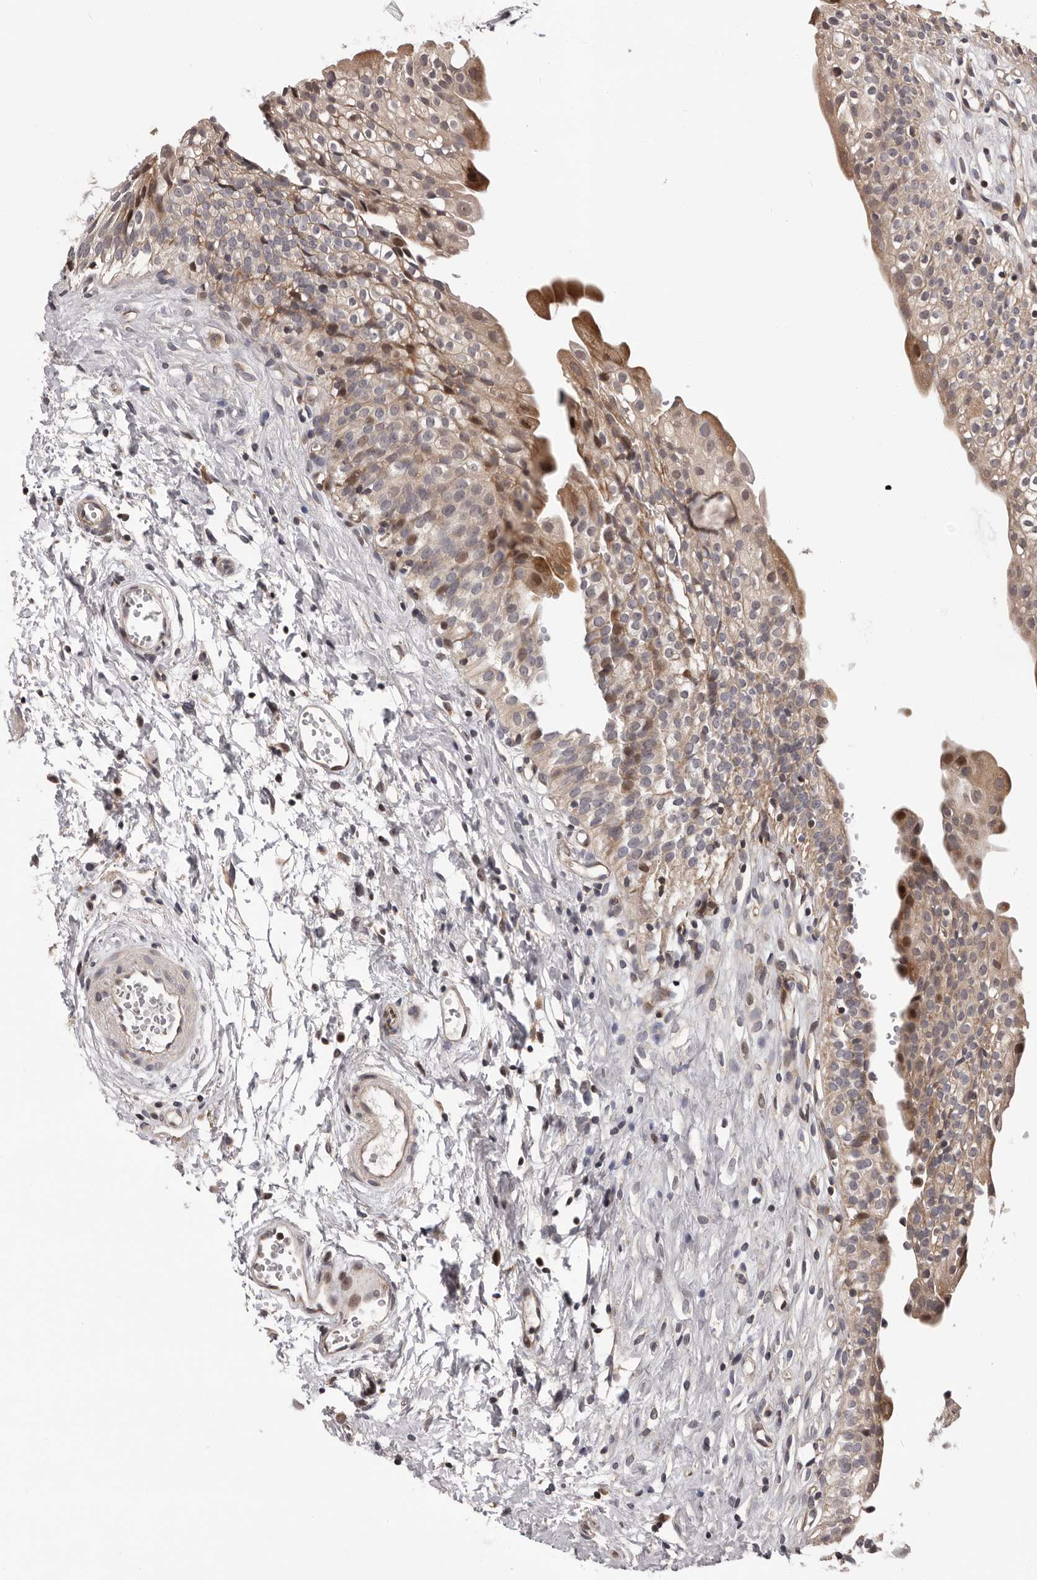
{"staining": {"intensity": "moderate", "quantity": "25%-75%", "location": "cytoplasmic/membranous"}, "tissue": "urinary bladder", "cell_type": "Urothelial cells", "image_type": "normal", "snomed": [{"axis": "morphology", "description": "Normal tissue, NOS"}, {"axis": "topography", "description": "Urinary bladder"}], "caption": "Urothelial cells display medium levels of moderate cytoplasmic/membranous positivity in about 25%-75% of cells in benign human urinary bladder. The staining is performed using DAB (3,3'-diaminobenzidine) brown chromogen to label protein expression. The nuclei are counter-stained blue using hematoxylin.", "gene": "VPS37A", "patient": {"sex": "male", "age": 51}}